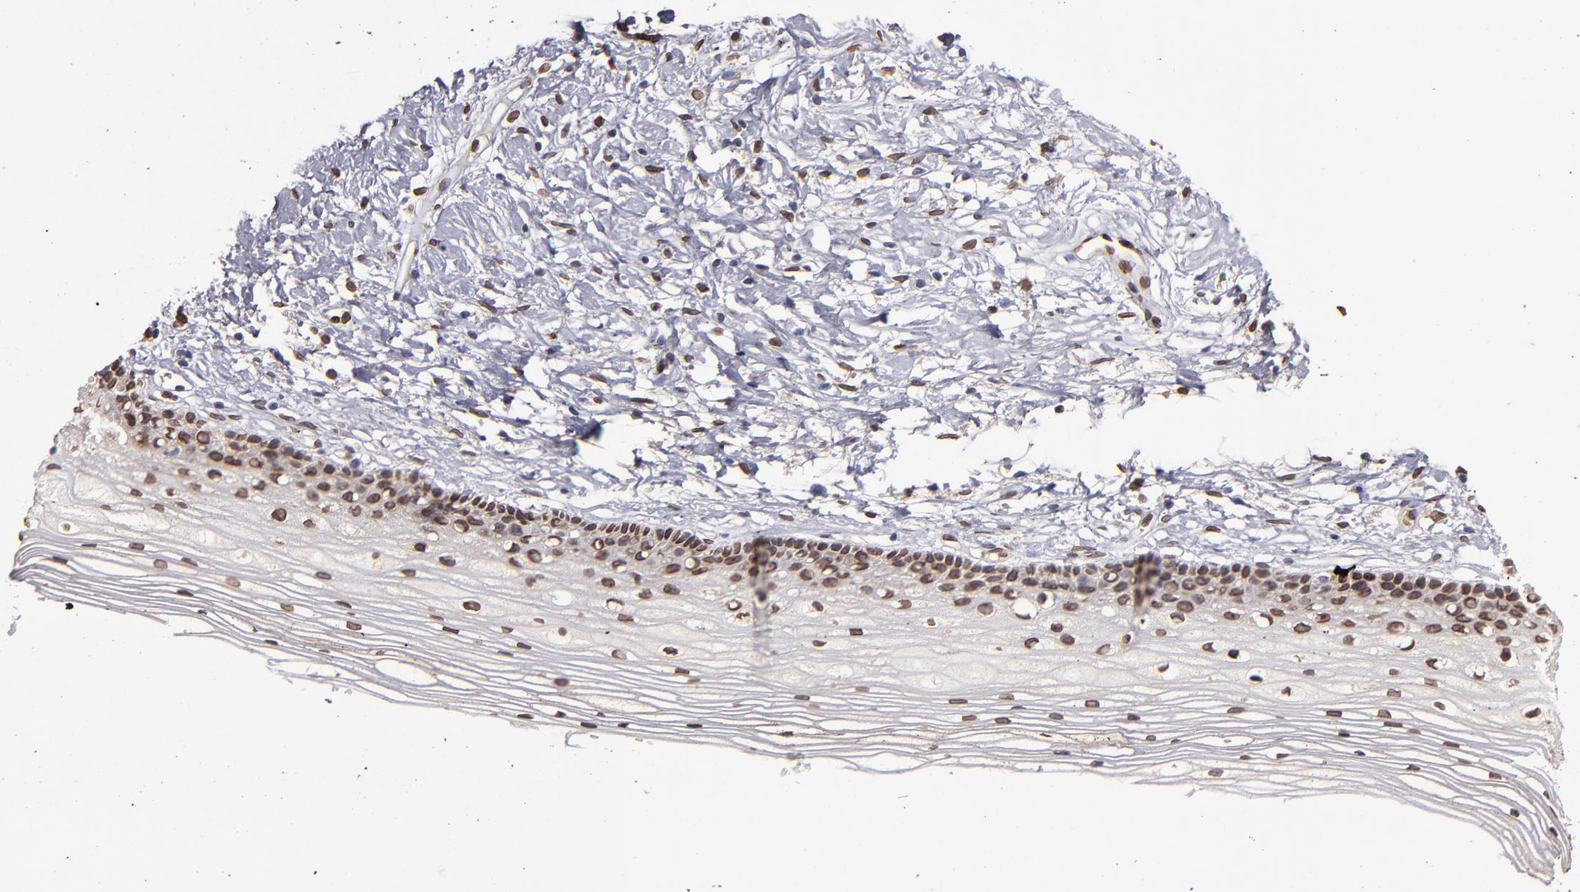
{"staining": {"intensity": "weak", "quantity": ">75%", "location": "nuclear"}, "tissue": "cervix", "cell_type": "Glandular cells", "image_type": "normal", "snomed": [{"axis": "morphology", "description": "Normal tissue, NOS"}, {"axis": "topography", "description": "Cervix"}], "caption": "This micrograph exhibits unremarkable cervix stained with IHC to label a protein in brown. The nuclear of glandular cells show weak positivity for the protein. Nuclei are counter-stained blue.", "gene": "PUM3", "patient": {"sex": "female", "age": 77}}